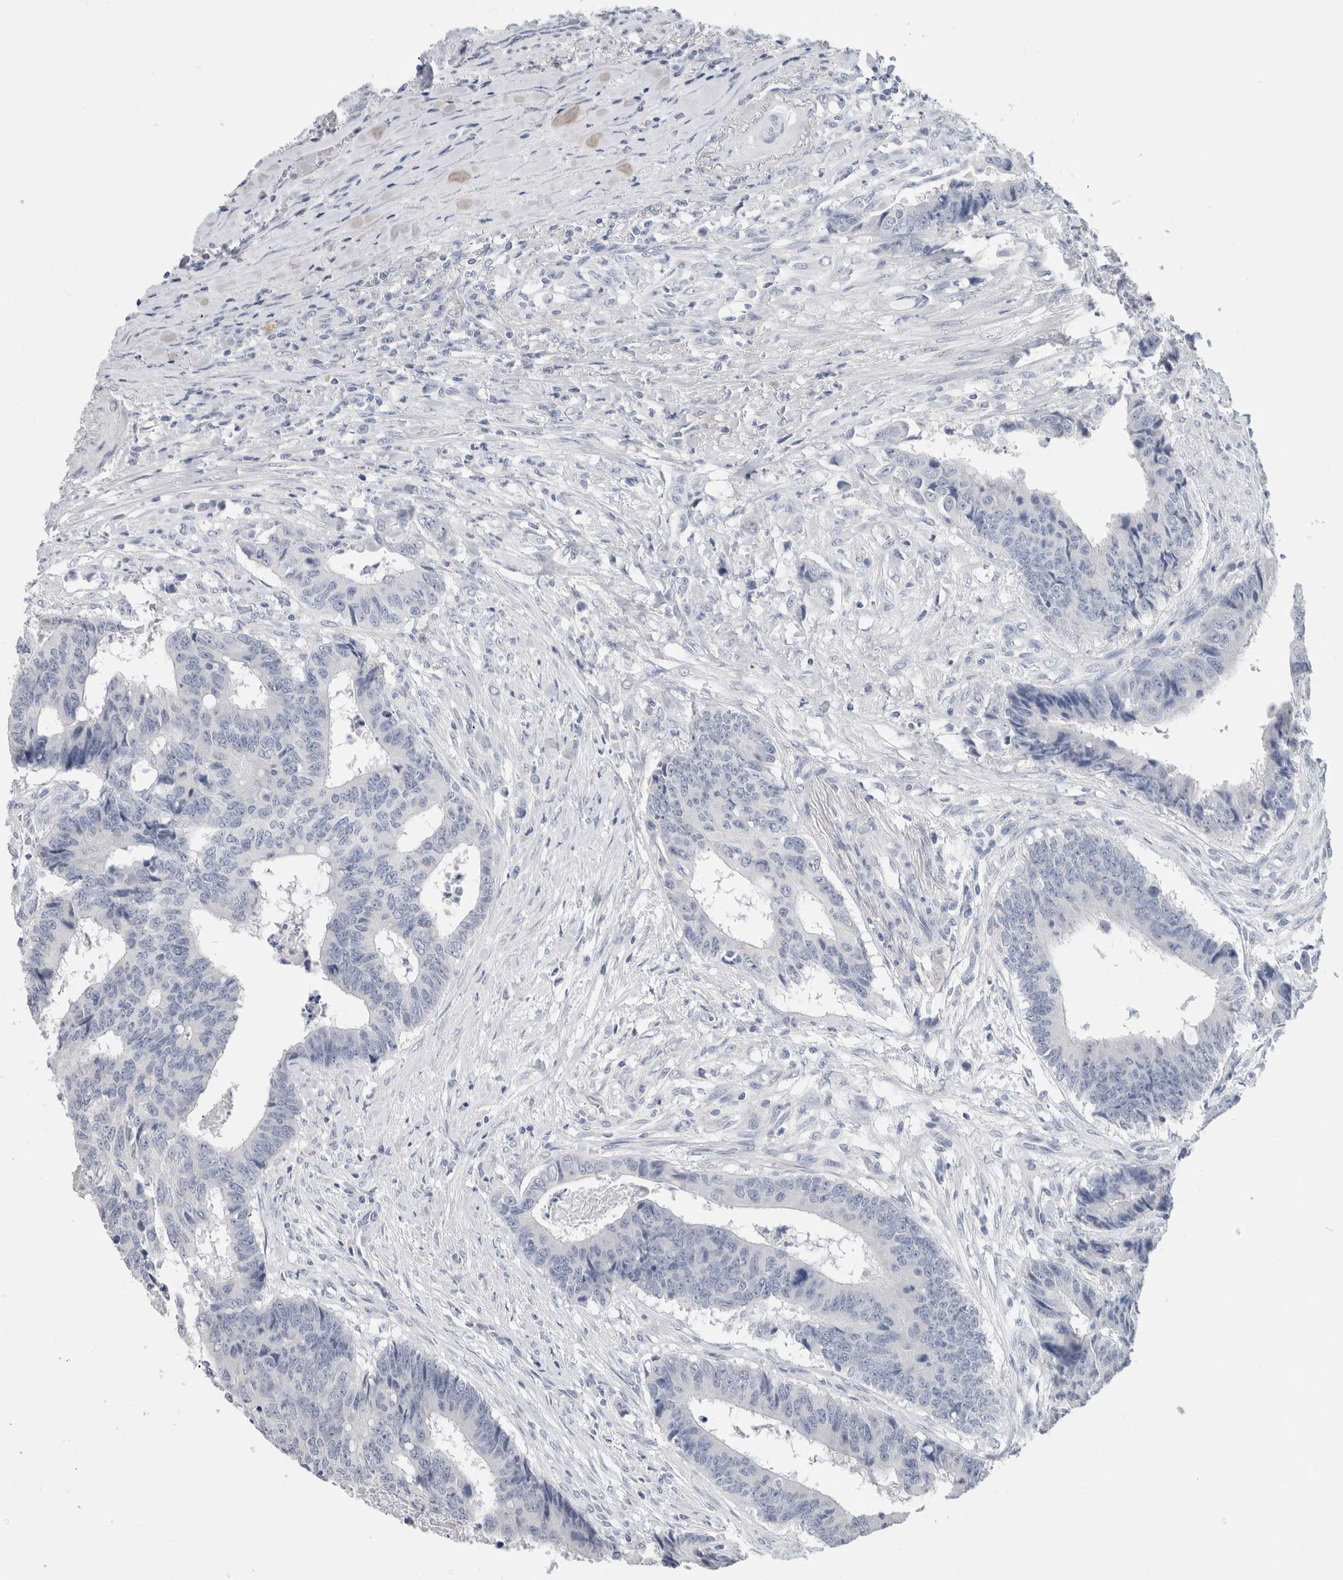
{"staining": {"intensity": "negative", "quantity": "none", "location": "none"}, "tissue": "colorectal cancer", "cell_type": "Tumor cells", "image_type": "cancer", "snomed": [{"axis": "morphology", "description": "Adenocarcinoma, NOS"}, {"axis": "topography", "description": "Rectum"}], "caption": "Tumor cells are negative for protein expression in human colorectal adenocarcinoma.", "gene": "BCAN", "patient": {"sex": "male", "age": 84}}